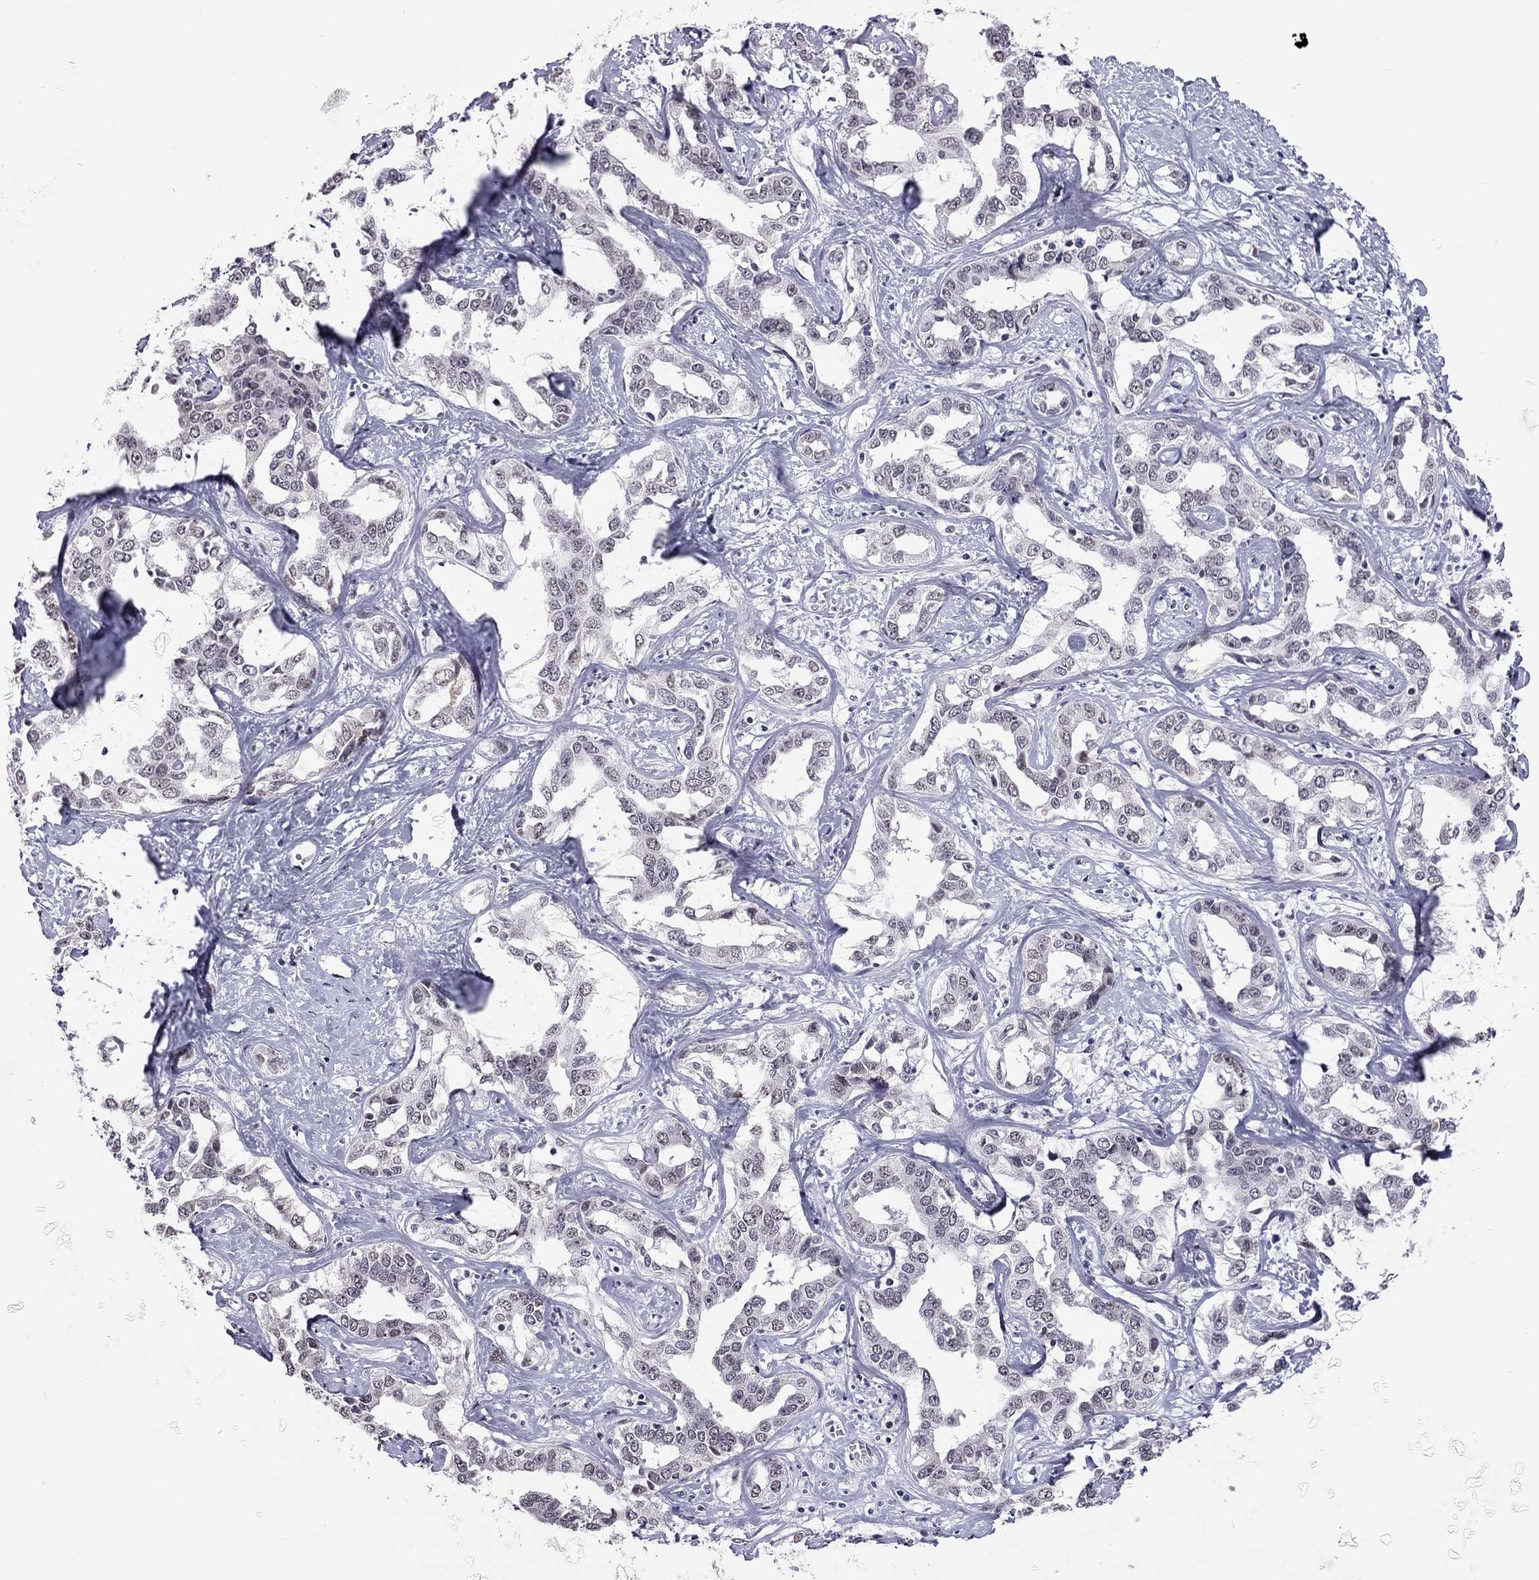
{"staining": {"intensity": "negative", "quantity": "none", "location": "none"}, "tissue": "liver cancer", "cell_type": "Tumor cells", "image_type": "cancer", "snomed": [{"axis": "morphology", "description": "Cholangiocarcinoma"}, {"axis": "topography", "description": "Liver"}], "caption": "Tumor cells show no significant protein staining in cholangiocarcinoma (liver). (DAB (3,3'-diaminobenzidine) IHC visualized using brightfield microscopy, high magnification).", "gene": "PPP1R3A", "patient": {"sex": "male", "age": 59}}